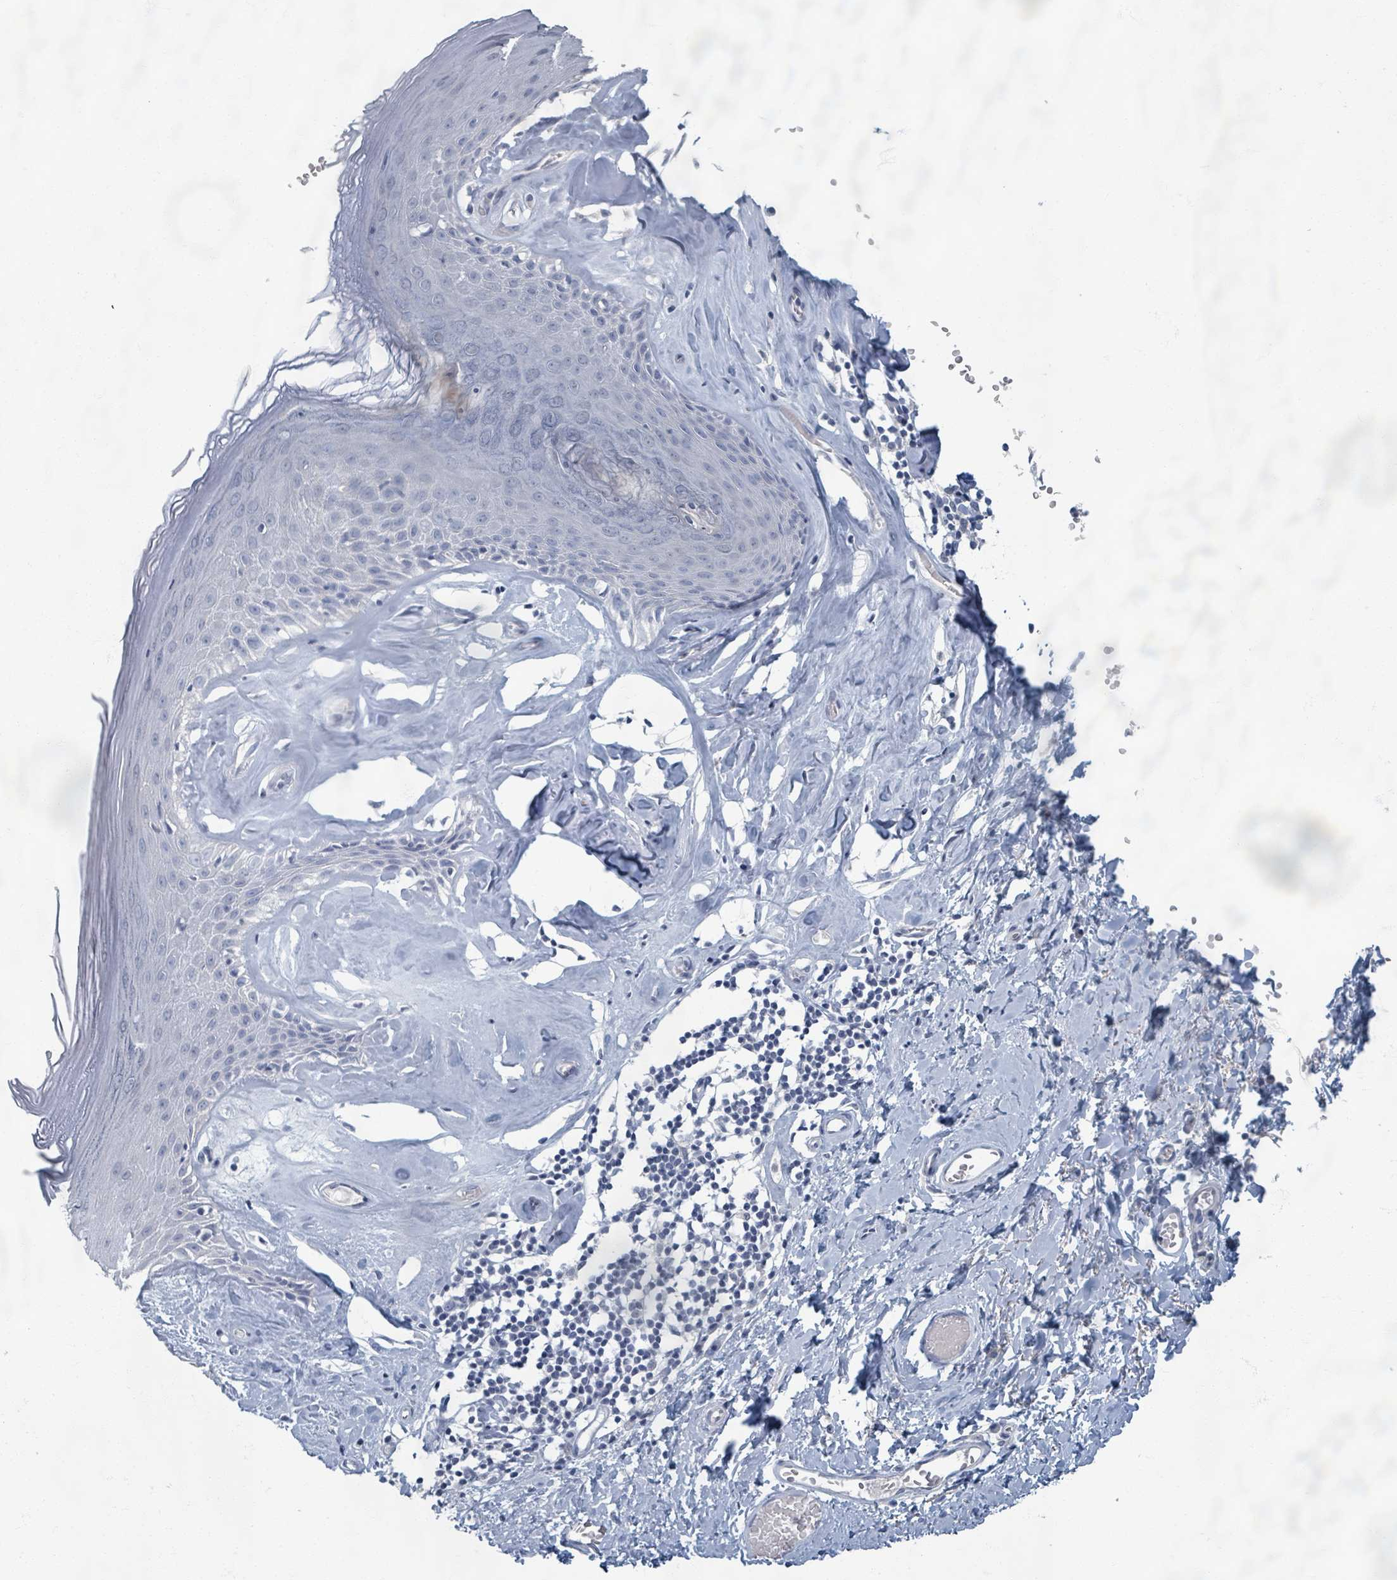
{"staining": {"intensity": "negative", "quantity": "none", "location": "none"}, "tissue": "skin", "cell_type": "Epidermal cells", "image_type": "normal", "snomed": [{"axis": "morphology", "description": "Normal tissue, NOS"}, {"axis": "morphology", "description": "Inflammation, NOS"}, {"axis": "topography", "description": "Vulva"}], "caption": "The micrograph displays no staining of epidermal cells in benign skin.", "gene": "WNT11", "patient": {"sex": "female", "age": 86}}